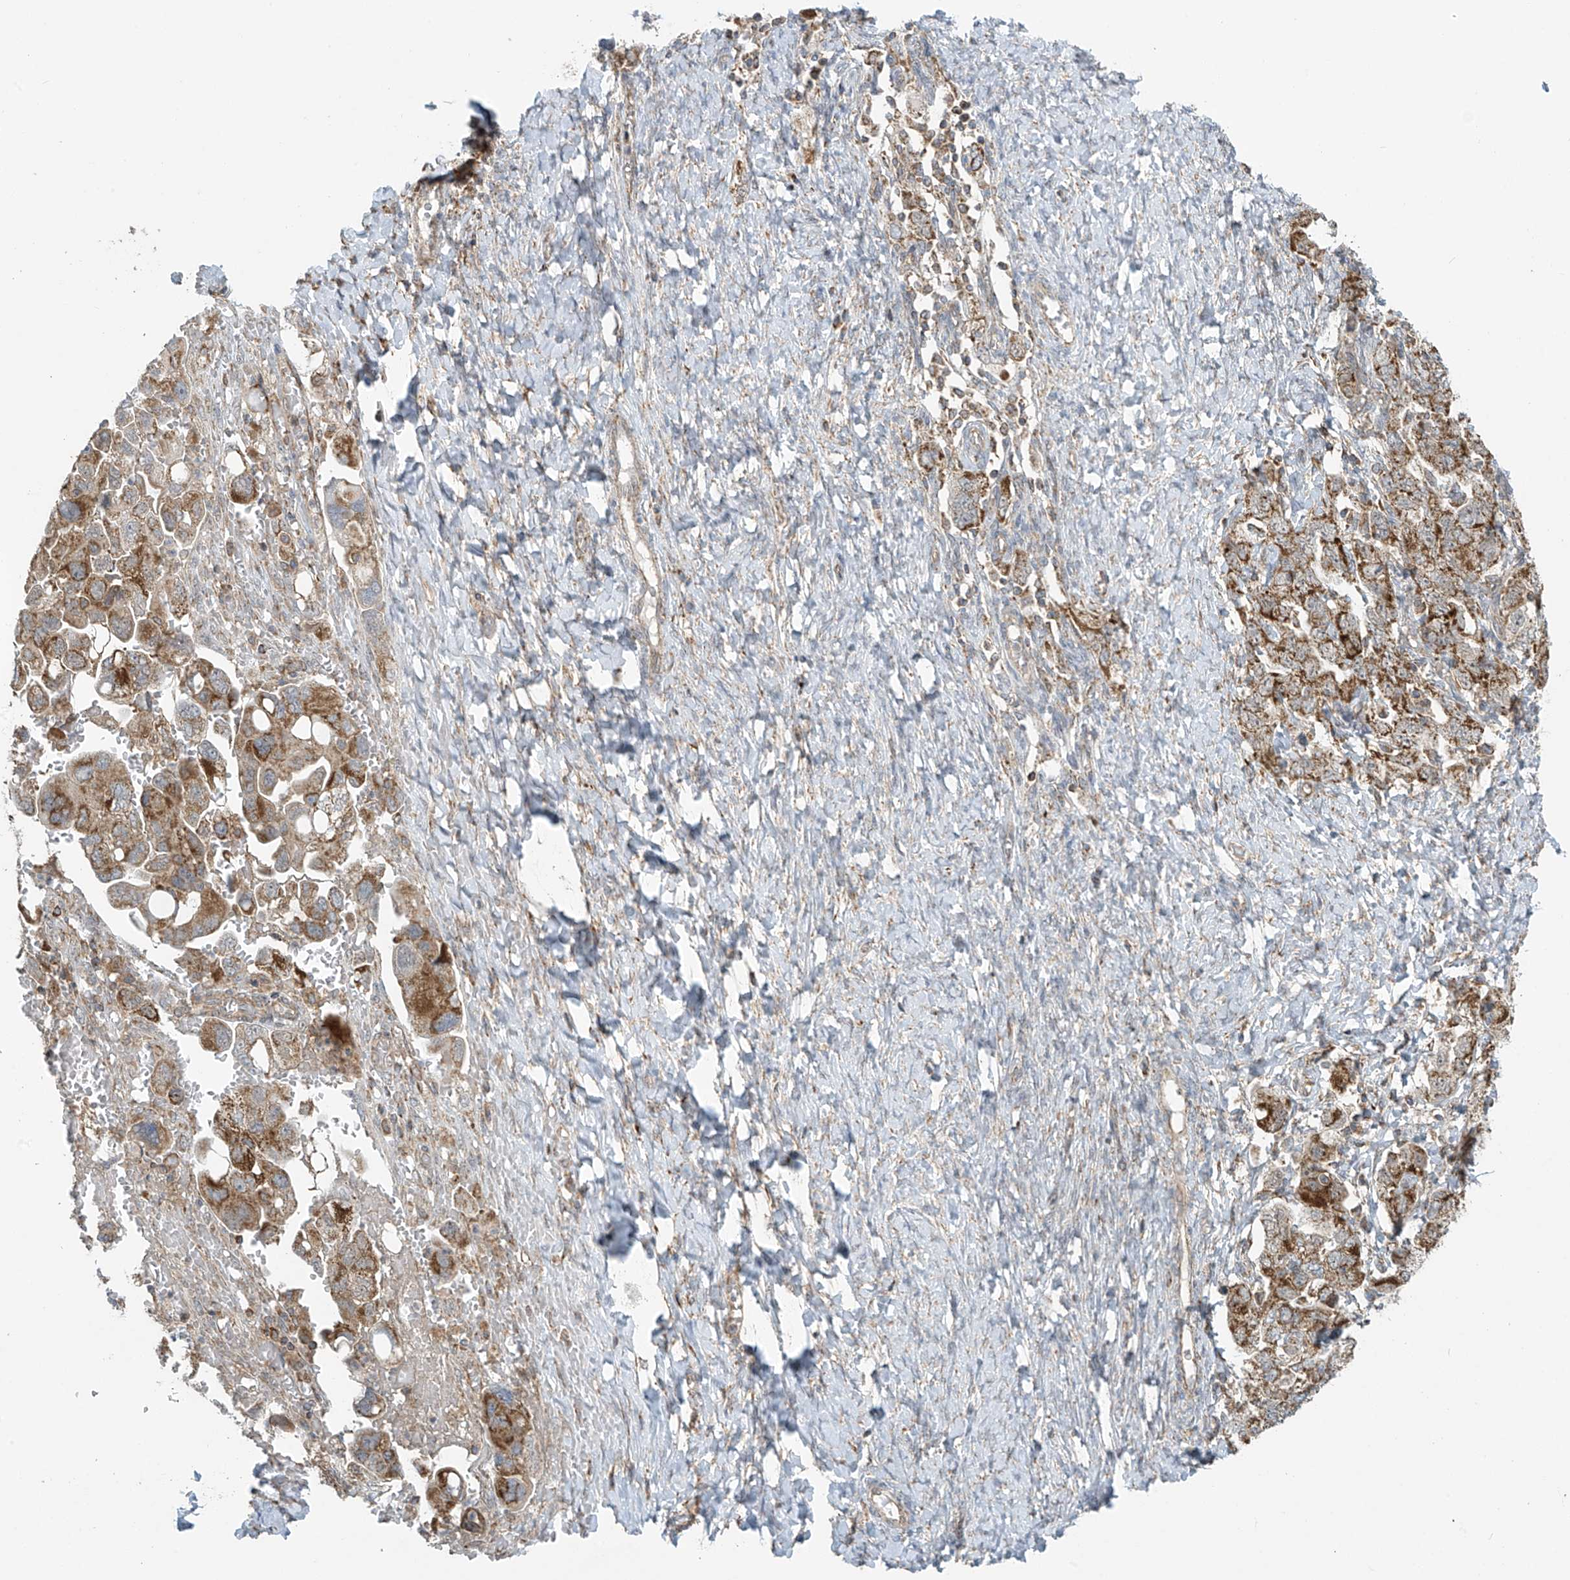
{"staining": {"intensity": "moderate", "quantity": ">75%", "location": "cytoplasmic/membranous"}, "tissue": "ovarian cancer", "cell_type": "Tumor cells", "image_type": "cancer", "snomed": [{"axis": "morphology", "description": "Carcinoma, NOS"}, {"axis": "morphology", "description": "Cystadenocarcinoma, serous, NOS"}, {"axis": "topography", "description": "Ovary"}], "caption": "A brown stain highlights moderate cytoplasmic/membranous expression of a protein in ovarian cancer (serous cystadenocarcinoma) tumor cells.", "gene": "METTL6", "patient": {"sex": "female", "age": 69}}